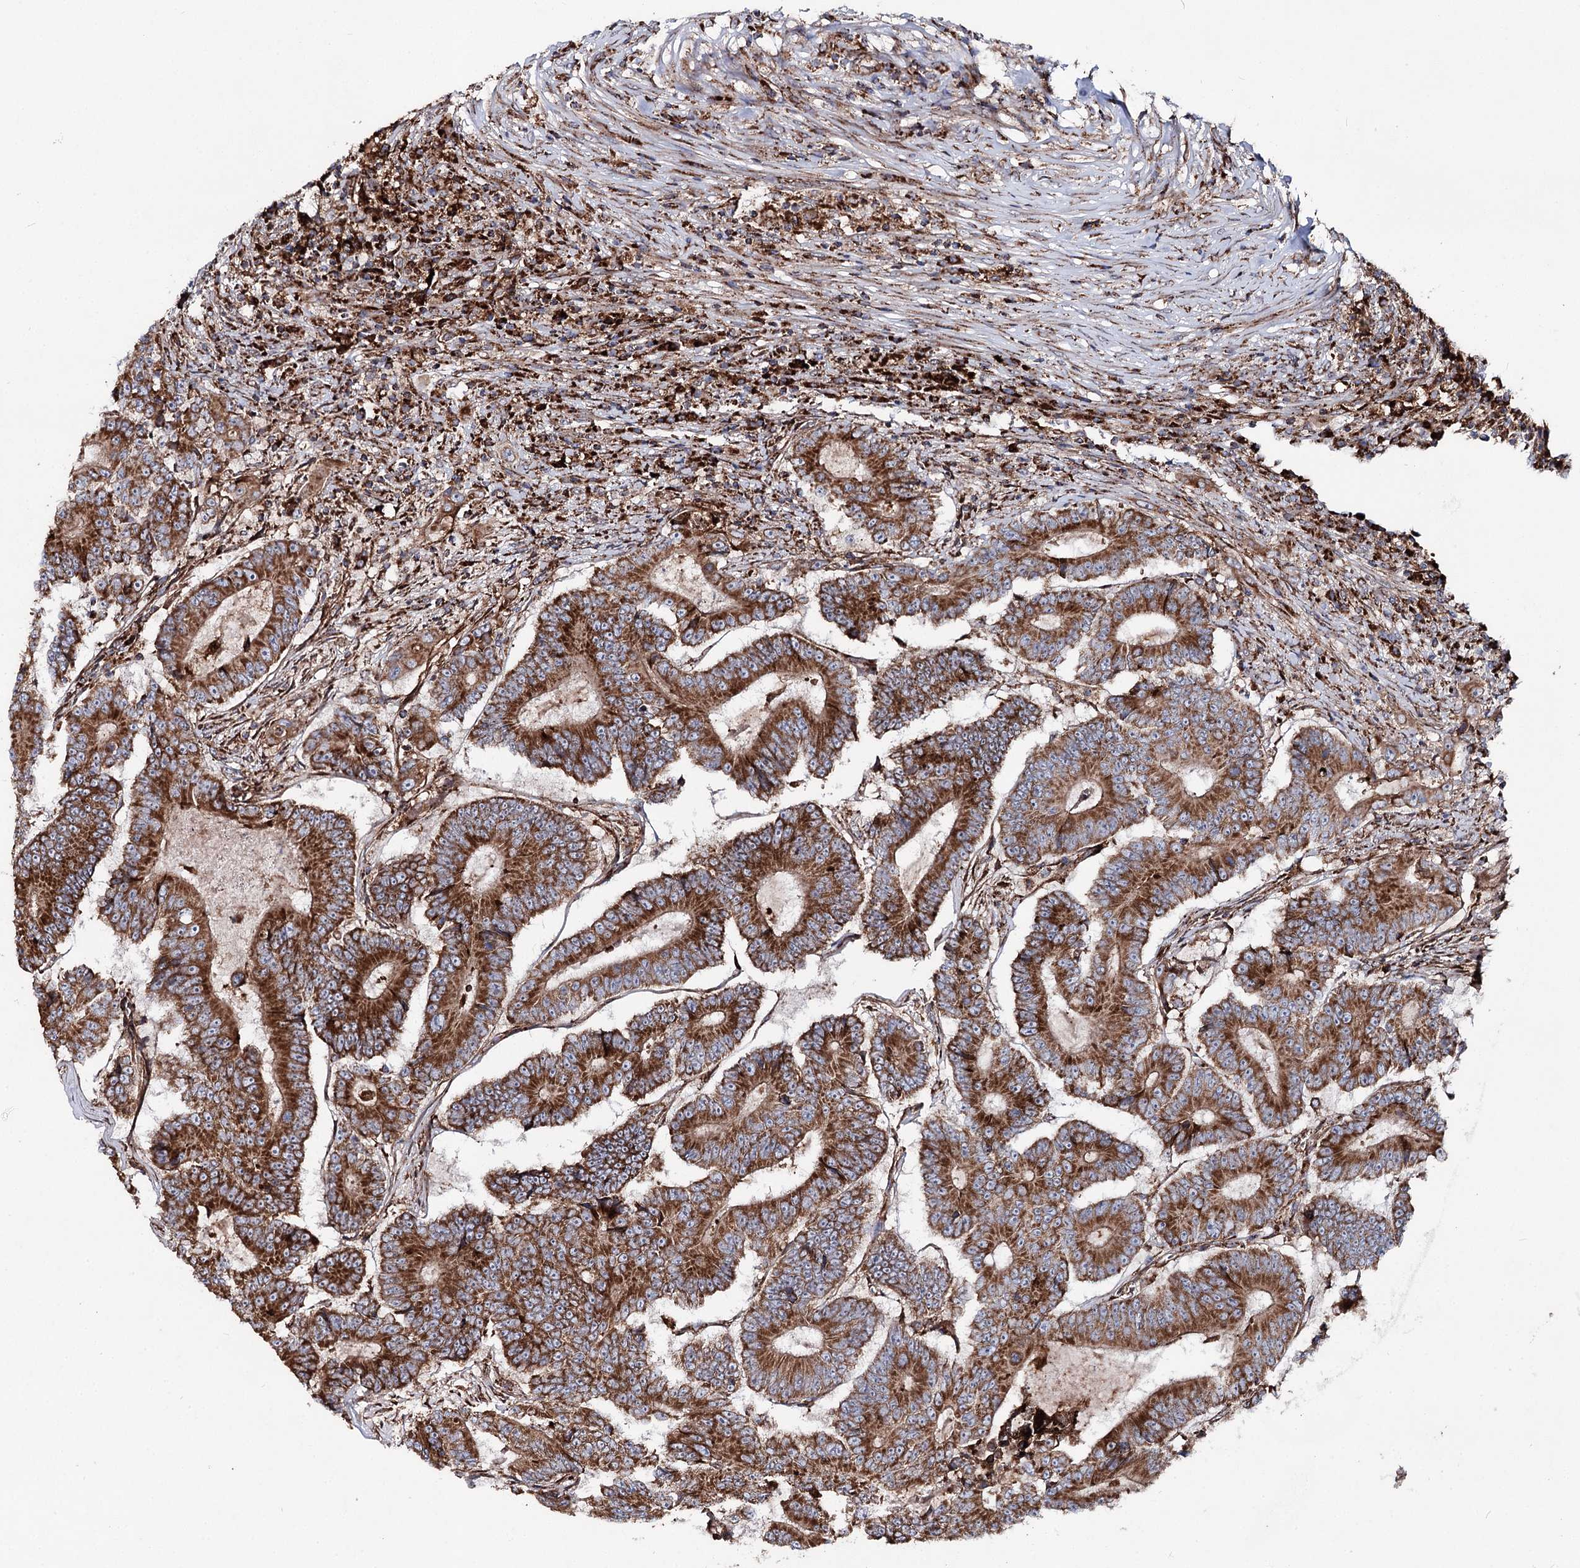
{"staining": {"intensity": "strong", "quantity": ">75%", "location": "cytoplasmic/membranous"}, "tissue": "colorectal cancer", "cell_type": "Tumor cells", "image_type": "cancer", "snomed": [{"axis": "morphology", "description": "Adenocarcinoma, NOS"}, {"axis": "topography", "description": "Colon"}], "caption": "Human adenocarcinoma (colorectal) stained for a protein (brown) reveals strong cytoplasmic/membranous positive positivity in approximately >75% of tumor cells.", "gene": "MSANTD2", "patient": {"sex": "male", "age": 83}}